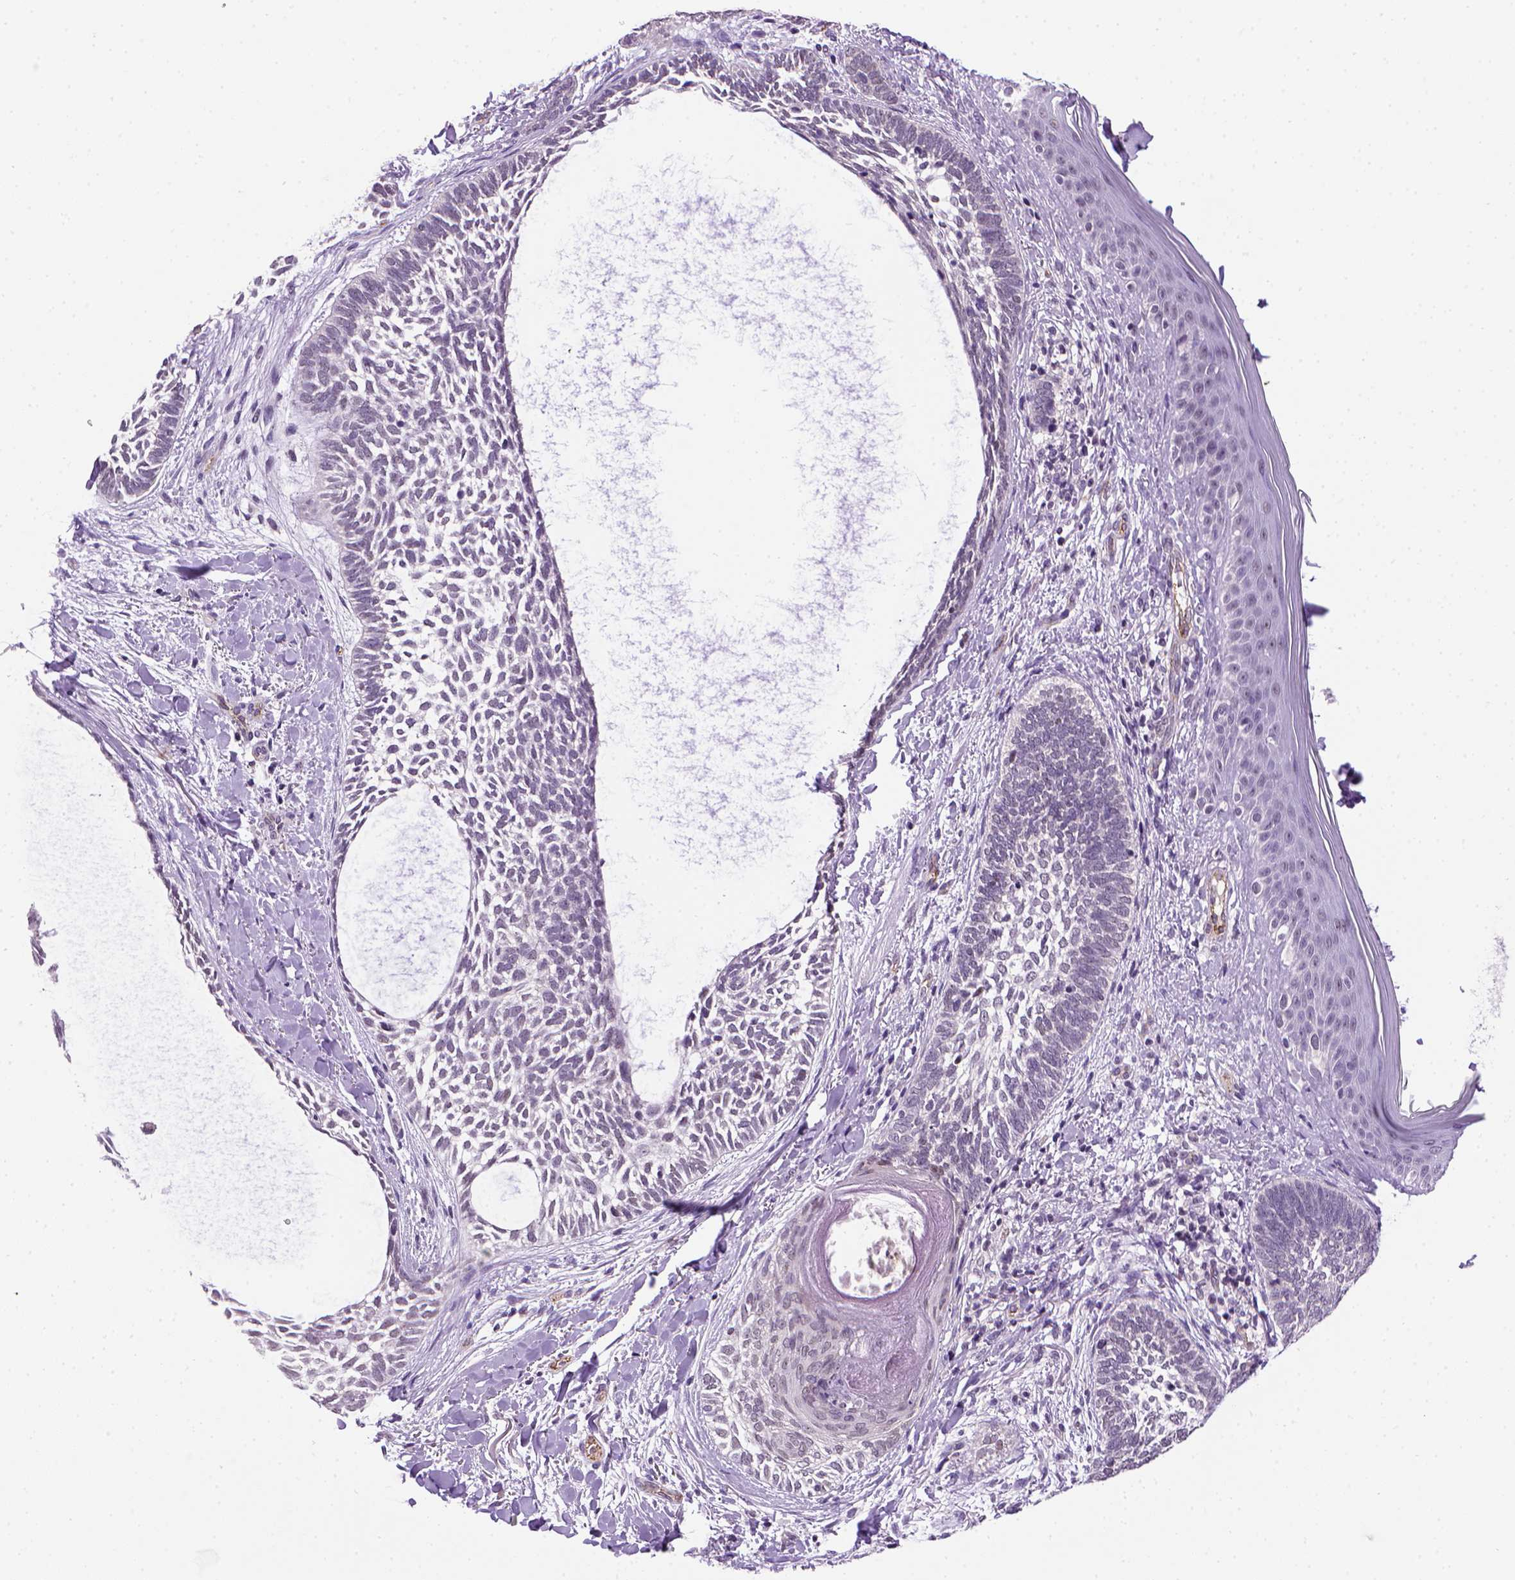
{"staining": {"intensity": "negative", "quantity": "none", "location": "none"}, "tissue": "skin cancer", "cell_type": "Tumor cells", "image_type": "cancer", "snomed": [{"axis": "morphology", "description": "Normal tissue, NOS"}, {"axis": "morphology", "description": "Basal cell carcinoma"}, {"axis": "topography", "description": "Skin"}], "caption": "DAB immunohistochemical staining of skin basal cell carcinoma exhibits no significant positivity in tumor cells.", "gene": "VWF", "patient": {"sex": "male", "age": 46}}